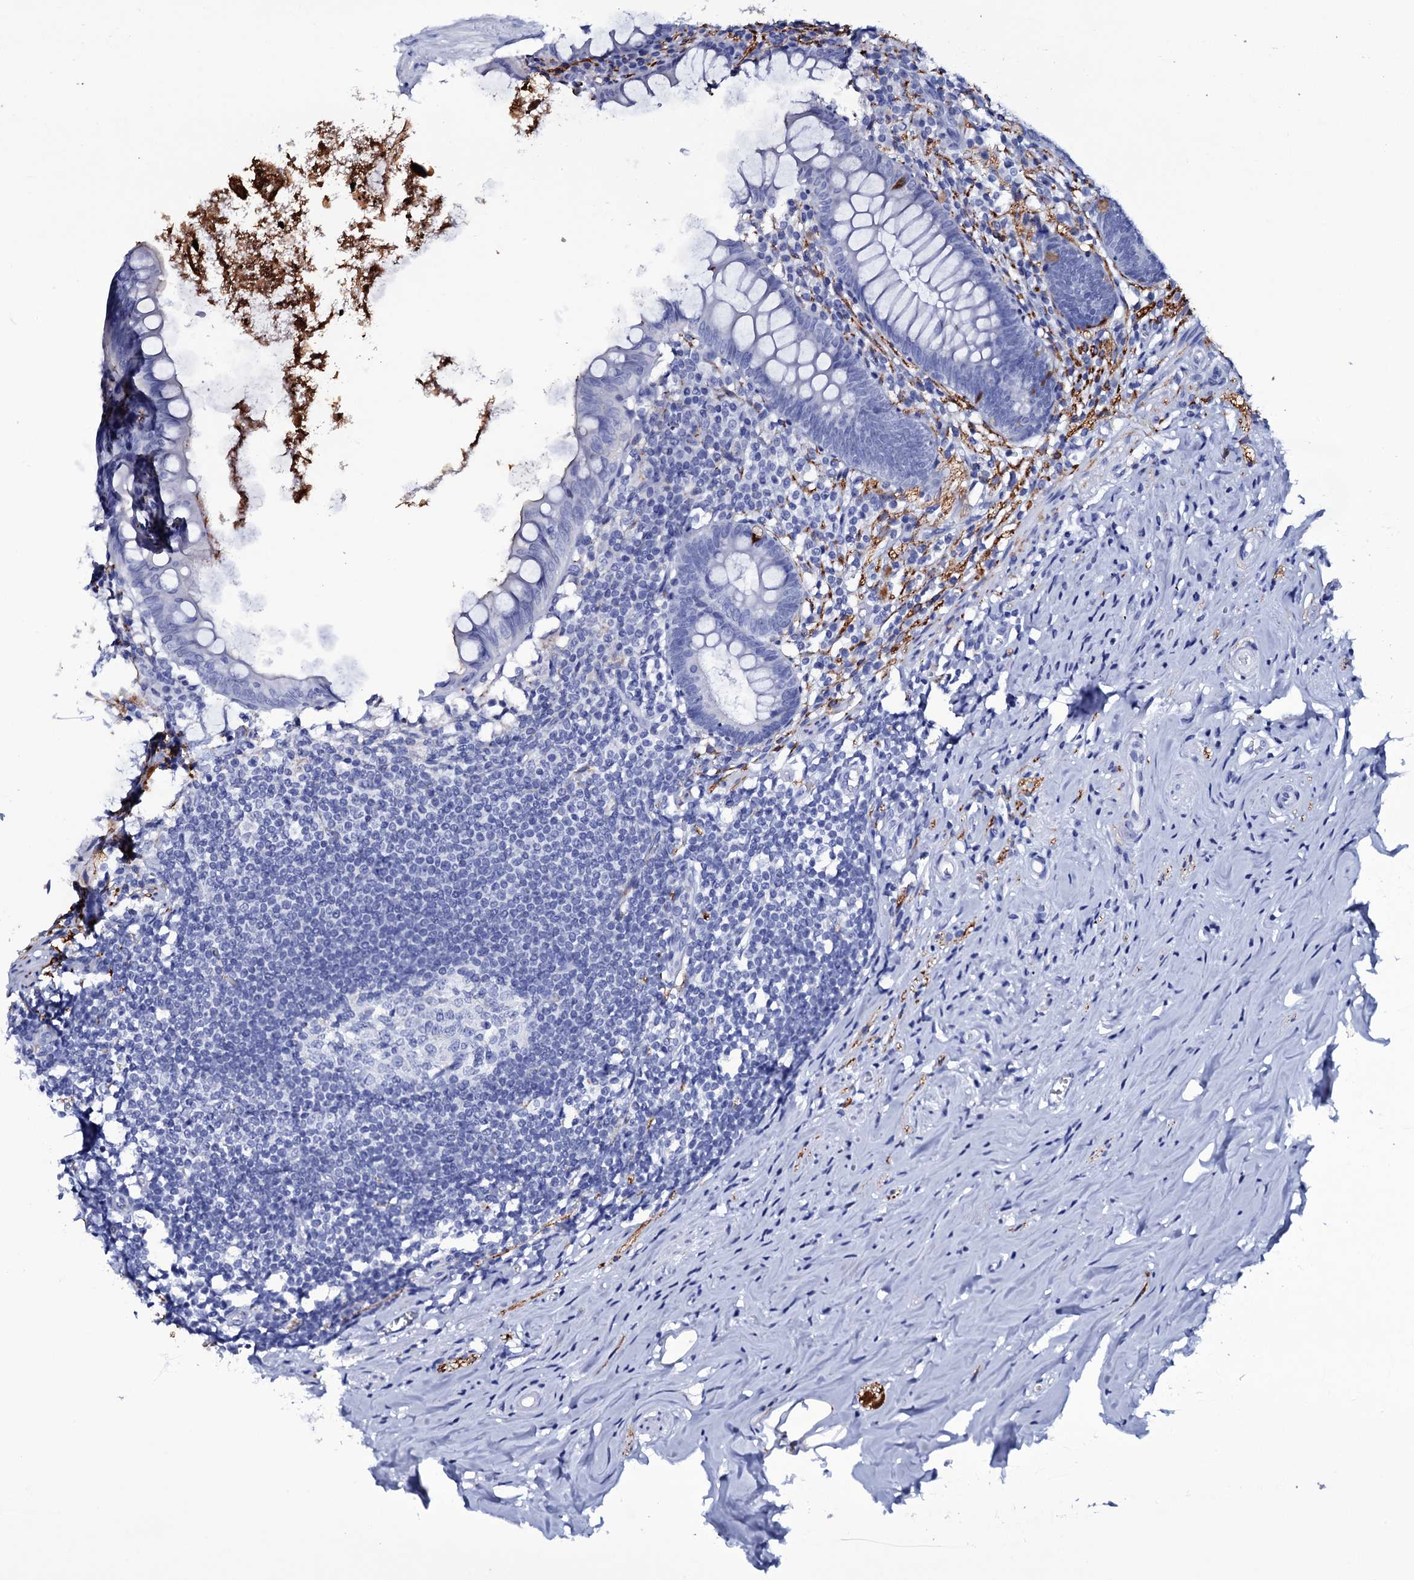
{"staining": {"intensity": "moderate", "quantity": "<25%", "location": "cytoplasmic/membranous"}, "tissue": "appendix", "cell_type": "Glandular cells", "image_type": "normal", "snomed": [{"axis": "morphology", "description": "Normal tissue, NOS"}, {"axis": "topography", "description": "Appendix"}], "caption": "Immunohistochemical staining of normal human appendix displays low levels of moderate cytoplasmic/membranous positivity in about <25% of glandular cells.", "gene": "ITPRID2", "patient": {"sex": "female", "age": 51}}